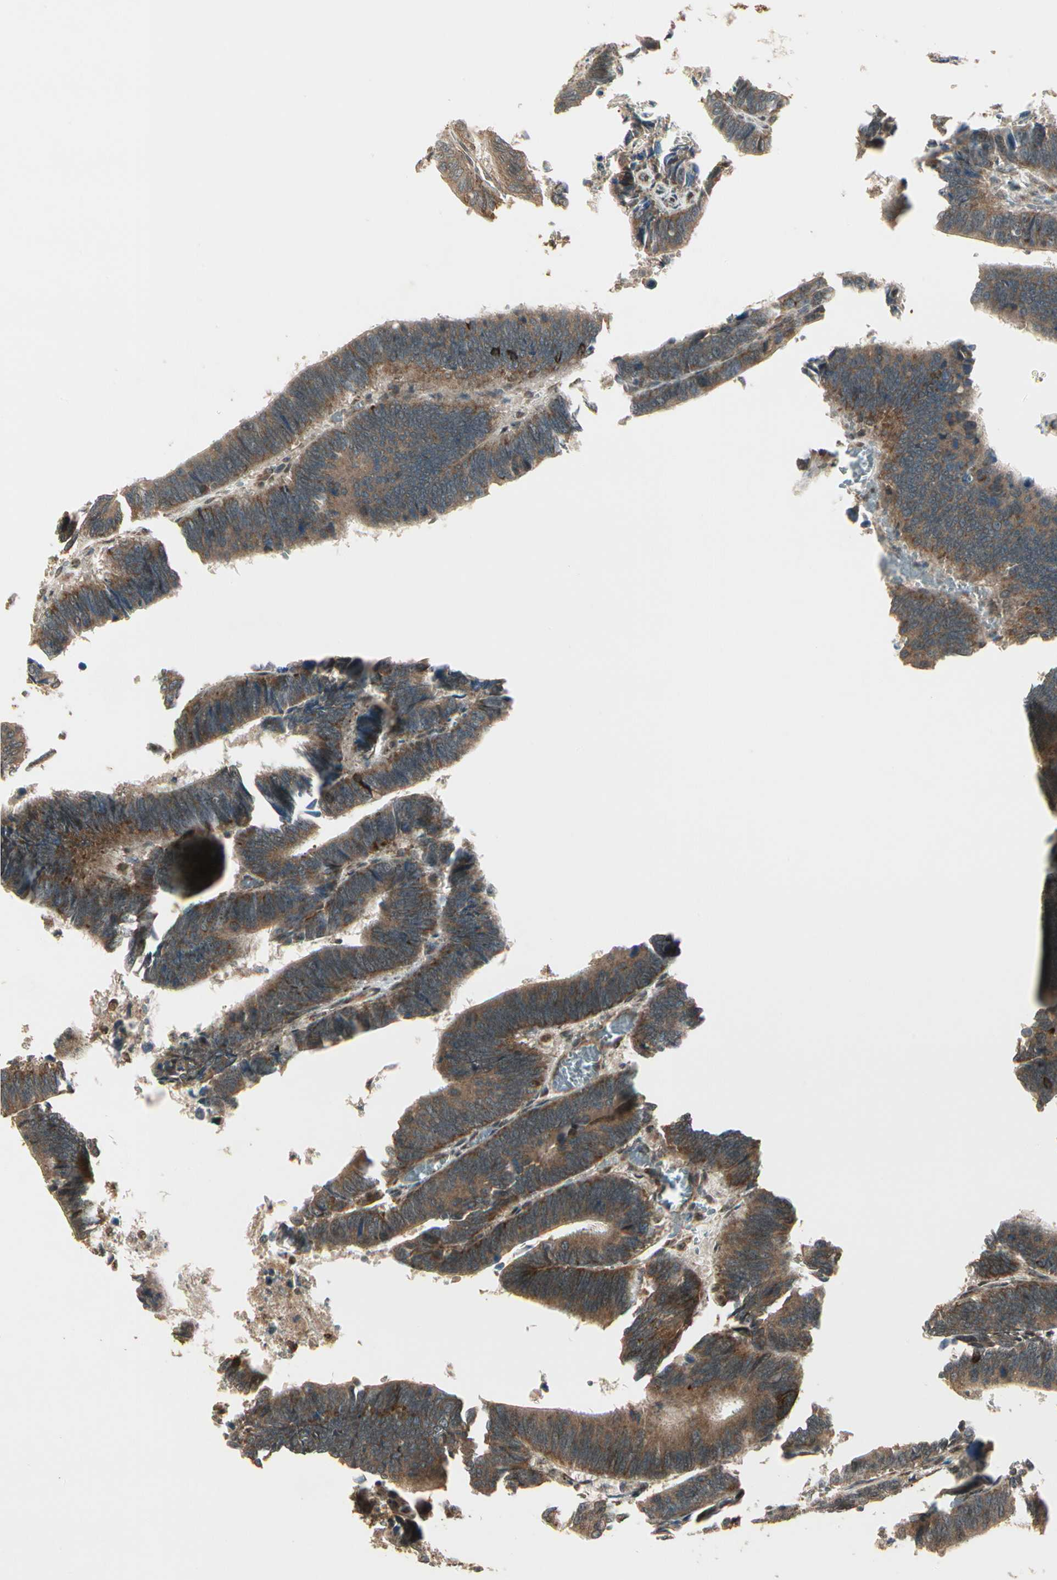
{"staining": {"intensity": "moderate", "quantity": "25%-75%", "location": "cytoplasmic/membranous"}, "tissue": "colorectal cancer", "cell_type": "Tumor cells", "image_type": "cancer", "snomed": [{"axis": "morphology", "description": "Adenocarcinoma, NOS"}, {"axis": "topography", "description": "Colon"}], "caption": "IHC micrograph of neoplastic tissue: human colorectal adenocarcinoma stained using IHC displays medium levels of moderate protein expression localized specifically in the cytoplasmic/membranous of tumor cells, appearing as a cytoplasmic/membranous brown color.", "gene": "GLUL", "patient": {"sex": "male", "age": 72}}